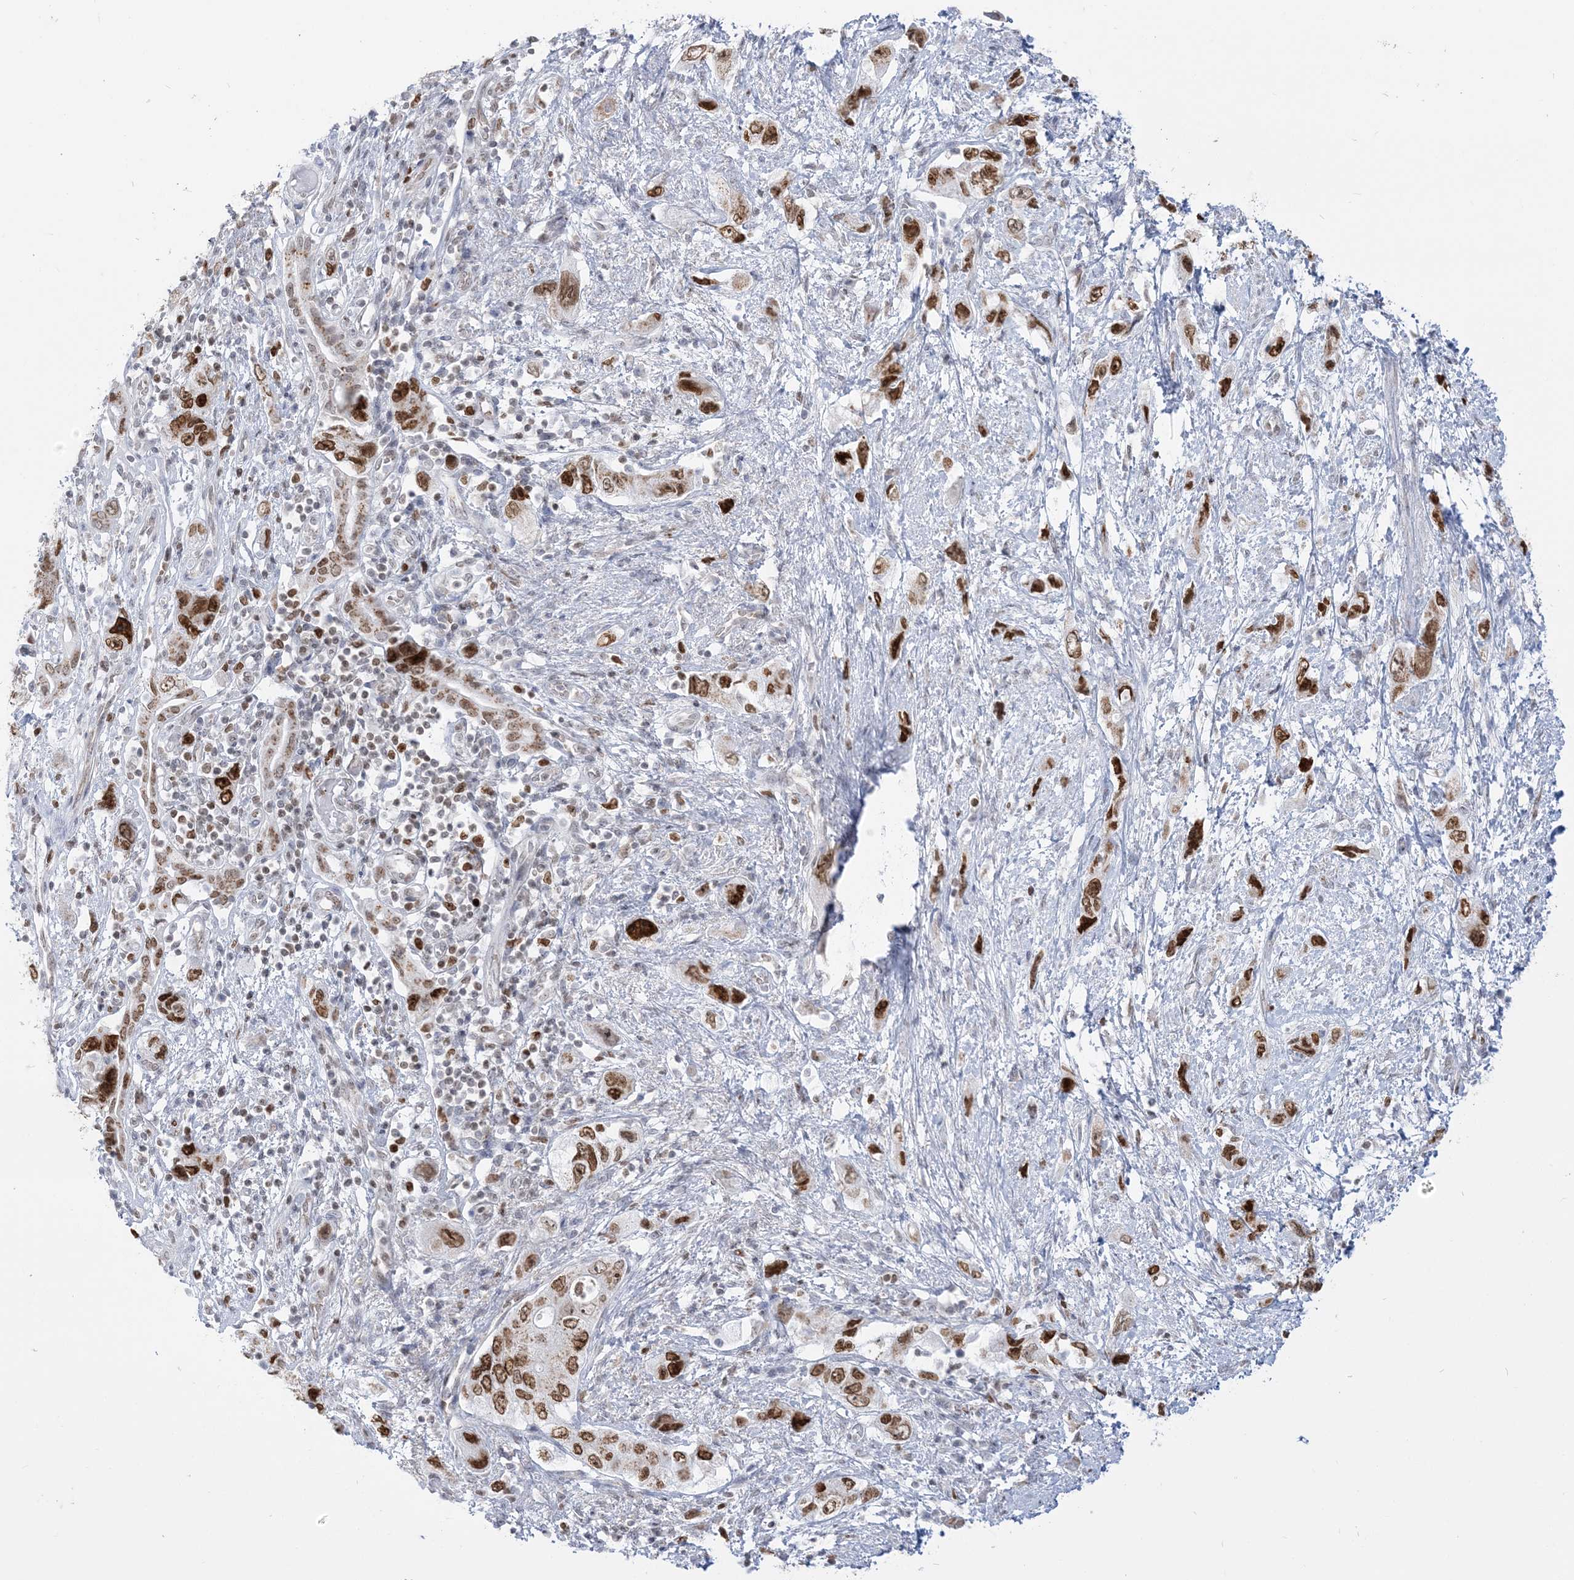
{"staining": {"intensity": "strong", "quantity": ">75%", "location": "nuclear"}, "tissue": "pancreatic cancer", "cell_type": "Tumor cells", "image_type": "cancer", "snomed": [{"axis": "morphology", "description": "Adenocarcinoma, NOS"}, {"axis": "topography", "description": "Pancreas"}], "caption": "Immunohistochemistry (IHC) of human adenocarcinoma (pancreatic) shows high levels of strong nuclear staining in approximately >75% of tumor cells.", "gene": "DDX21", "patient": {"sex": "female", "age": 73}}